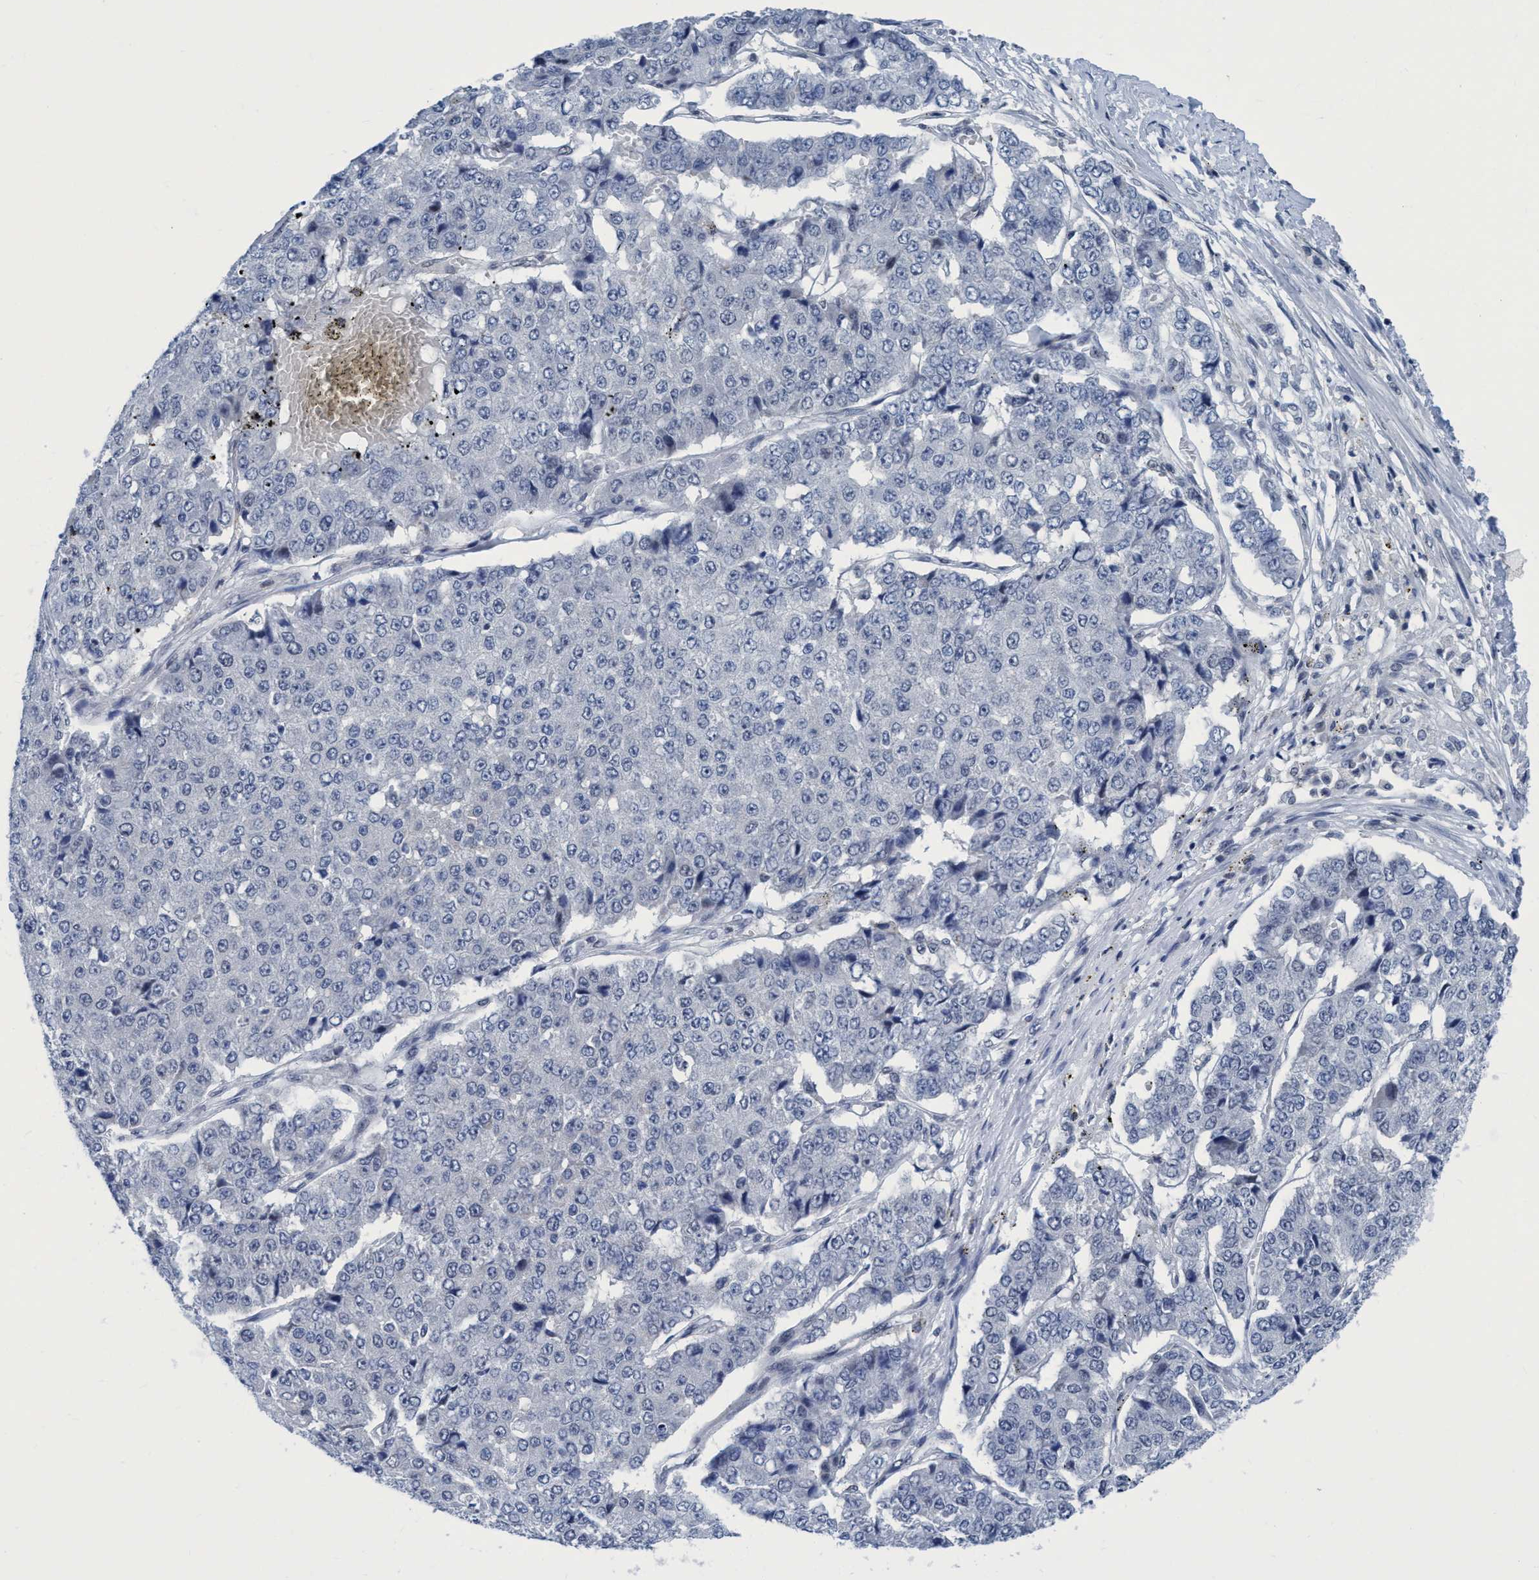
{"staining": {"intensity": "negative", "quantity": "none", "location": "none"}, "tissue": "pancreatic cancer", "cell_type": "Tumor cells", "image_type": "cancer", "snomed": [{"axis": "morphology", "description": "Adenocarcinoma, NOS"}, {"axis": "topography", "description": "Pancreas"}], "caption": "Immunohistochemistry of adenocarcinoma (pancreatic) demonstrates no positivity in tumor cells. (DAB immunohistochemistry (IHC) visualized using brightfield microscopy, high magnification).", "gene": "DNAI1", "patient": {"sex": "male", "age": 50}}